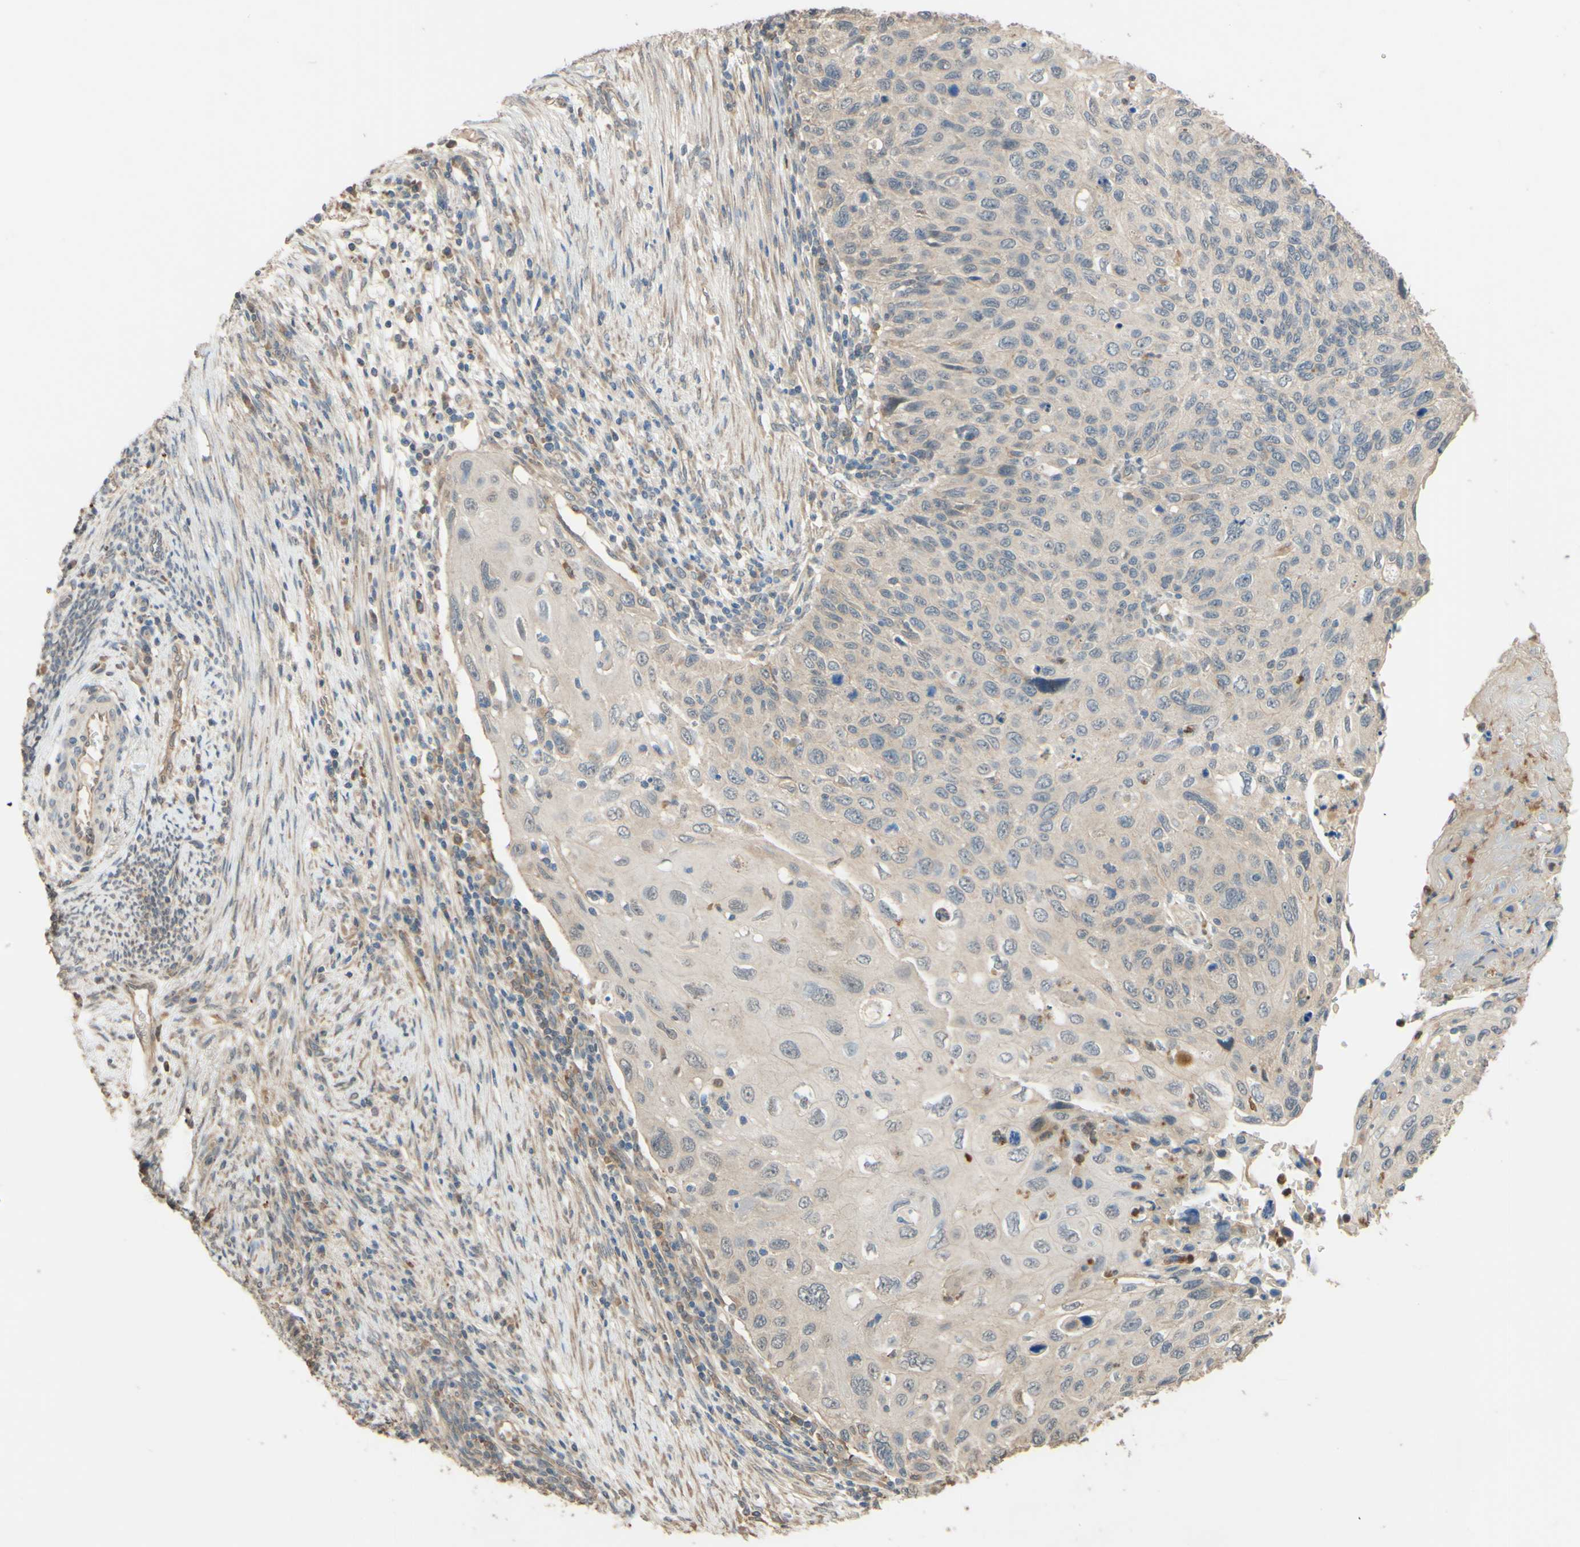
{"staining": {"intensity": "negative", "quantity": "none", "location": "none"}, "tissue": "cervical cancer", "cell_type": "Tumor cells", "image_type": "cancer", "snomed": [{"axis": "morphology", "description": "Squamous cell carcinoma, NOS"}, {"axis": "topography", "description": "Cervix"}], "caption": "High magnification brightfield microscopy of cervical cancer stained with DAB (brown) and counterstained with hematoxylin (blue): tumor cells show no significant positivity. (Brightfield microscopy of DAB (3,3'-diaminobenzidine) IHC at high magnification).", "gene": "SMIM19", "patient": {"sex": "female", "age": 70}}